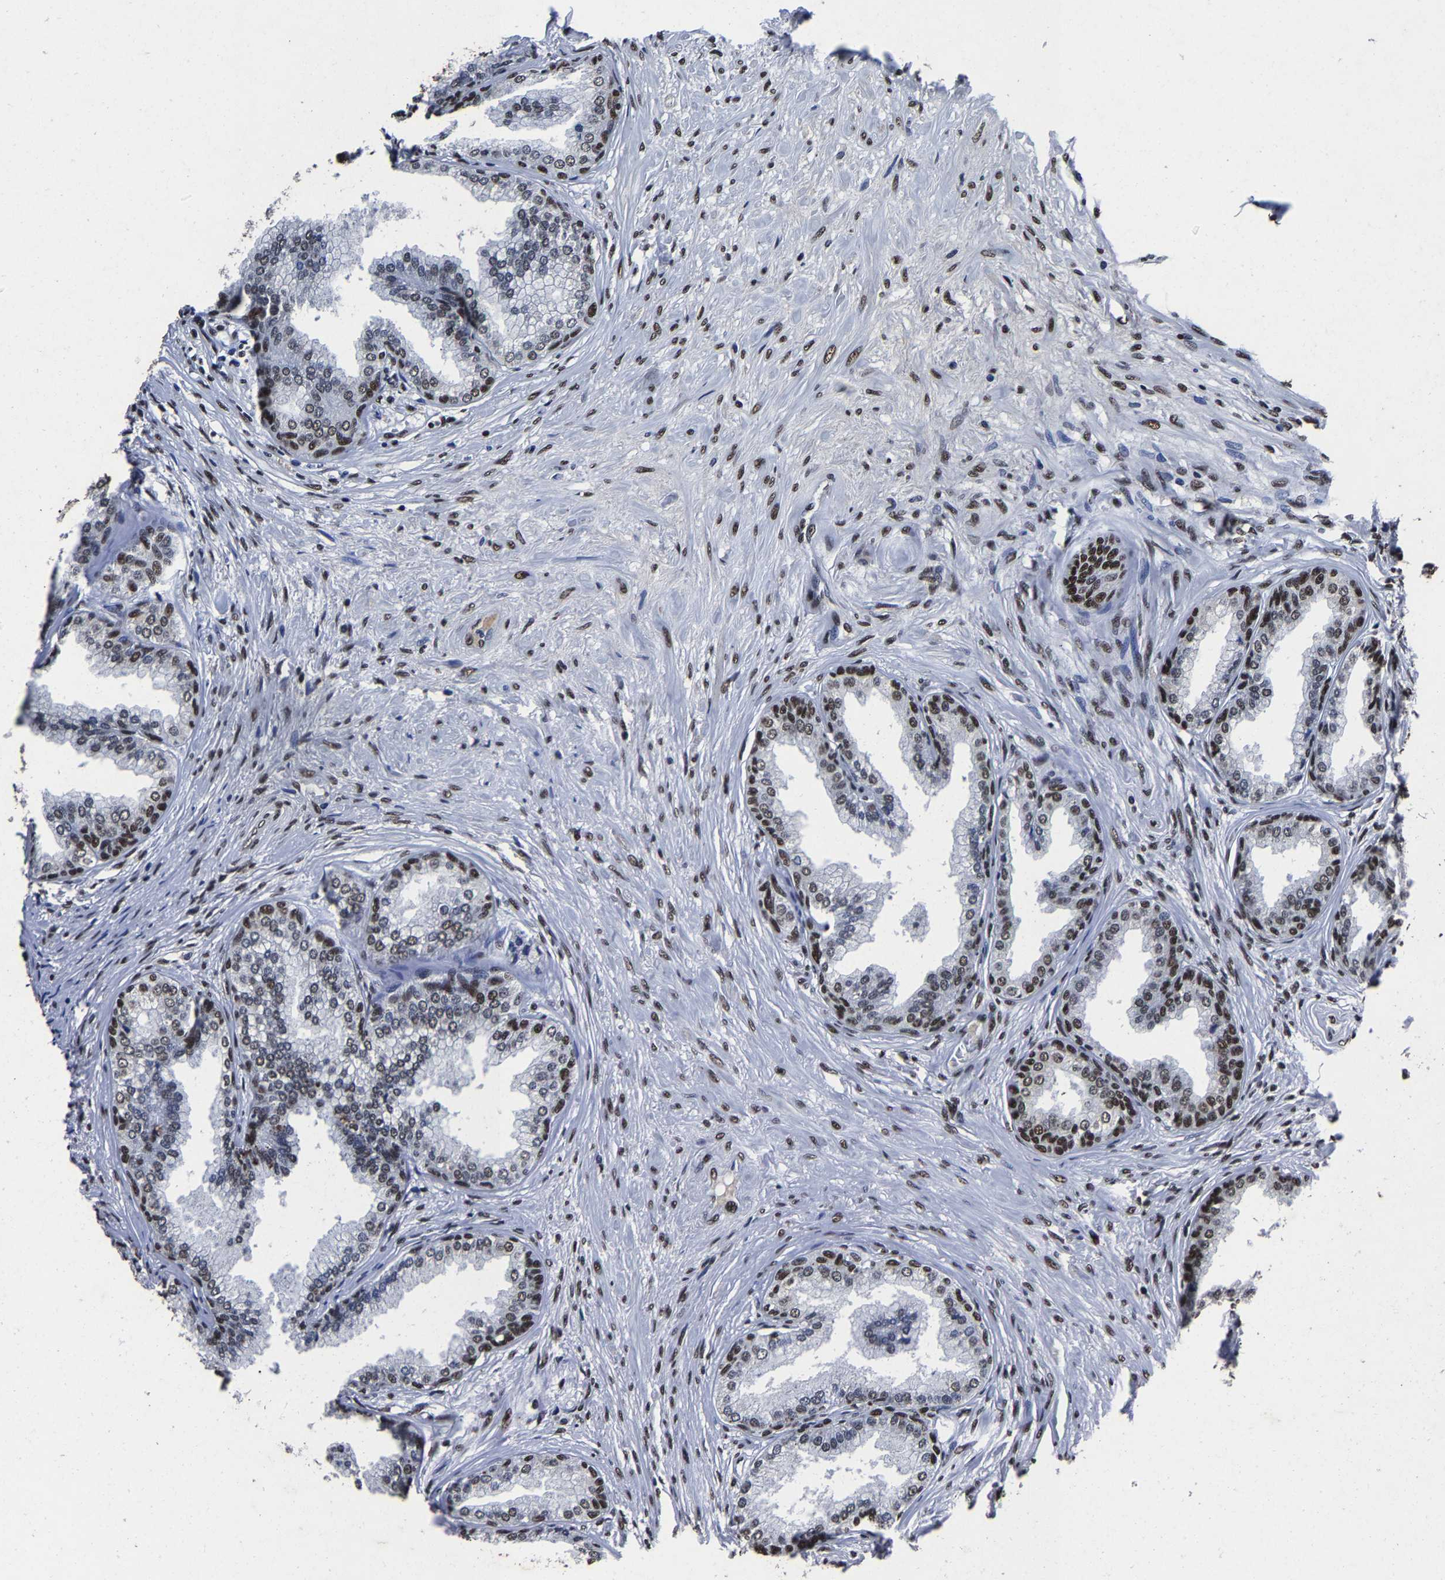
{"staining": {"intensity": "moderate", "quantity": ">75%", "location": "nuclear"}, "tissue": "prostate", "cell_type": "Glandular cells", "image_type": "normal", "snomed": [{"axis": "morphology", "description": "Normal tissue, NOS"}, {"axis": "topography", "description": "Prostate"}], "caption": "Immunohistochemical staining of unremarkable prostate displays moderate nuclear protein expression in approximately >75% of glandular cells. (brown staining indicates protein expression, while blue staining denotes nuclei).", "gene": "RBM45", "patient": {"sex": "male", "age": 76}}